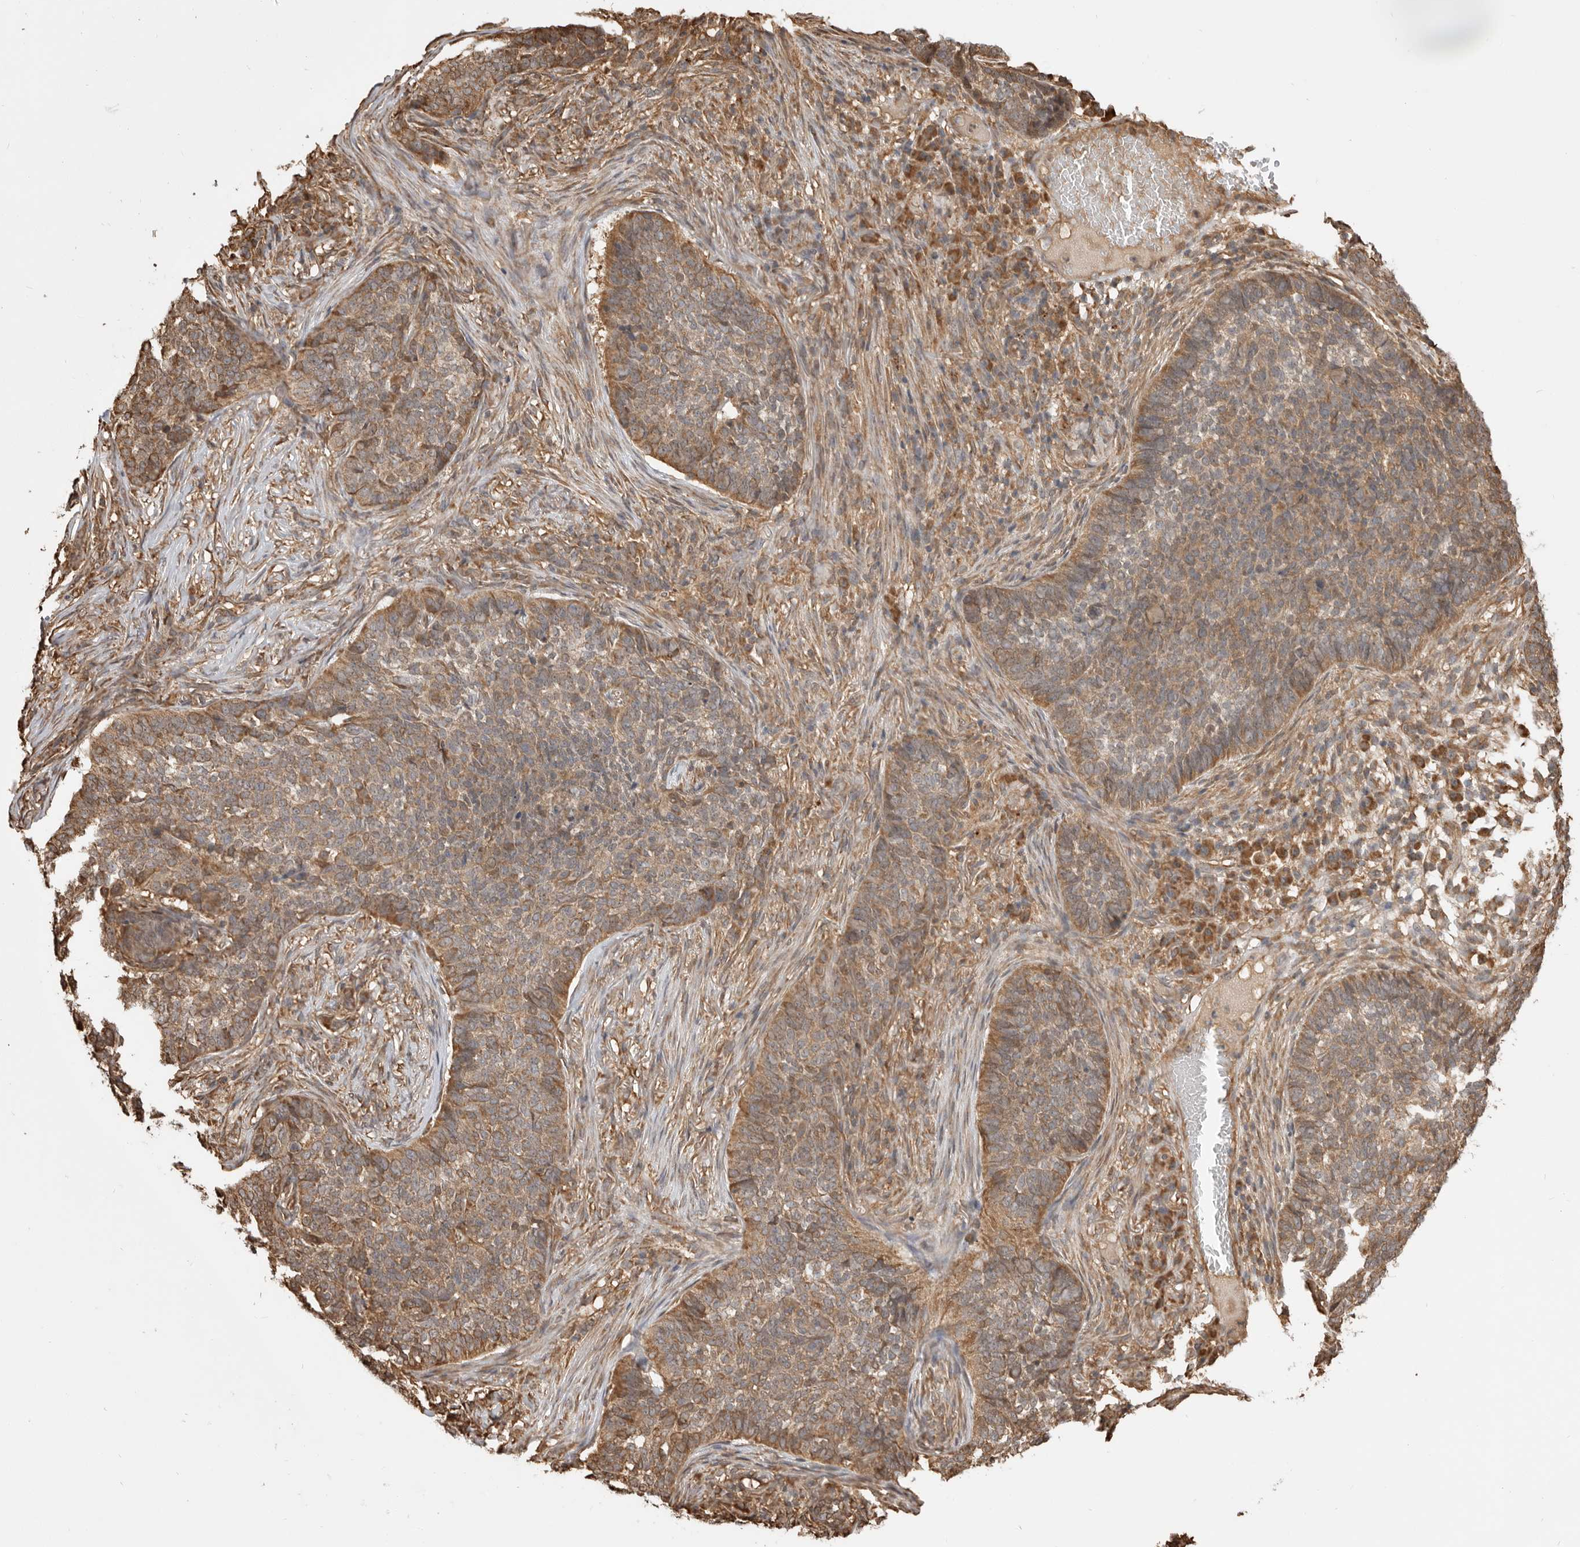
{"staining": {"intensity": "moderate", "quantity": ">75%", "location": "cytoplasmic/membranous"}, "tissue": "skin cancer", "cell_type": "Tumor cells", "image_type": "cancer", "snomed": [{"axis": "morphology", "description": "Basal cell carcinoma"}, {"axis": "topography", "description": "Skin"}], "caption": "An immunohistochemistry (IHC) photomicrograph of neoplastic tissue is shown. Protein staining in brown labels moderate cytoplasmic/membranous positivity in skin cancer within tumor cells.", "gene": "DPH7", "patient": {"sex": "male", "age": 85}}